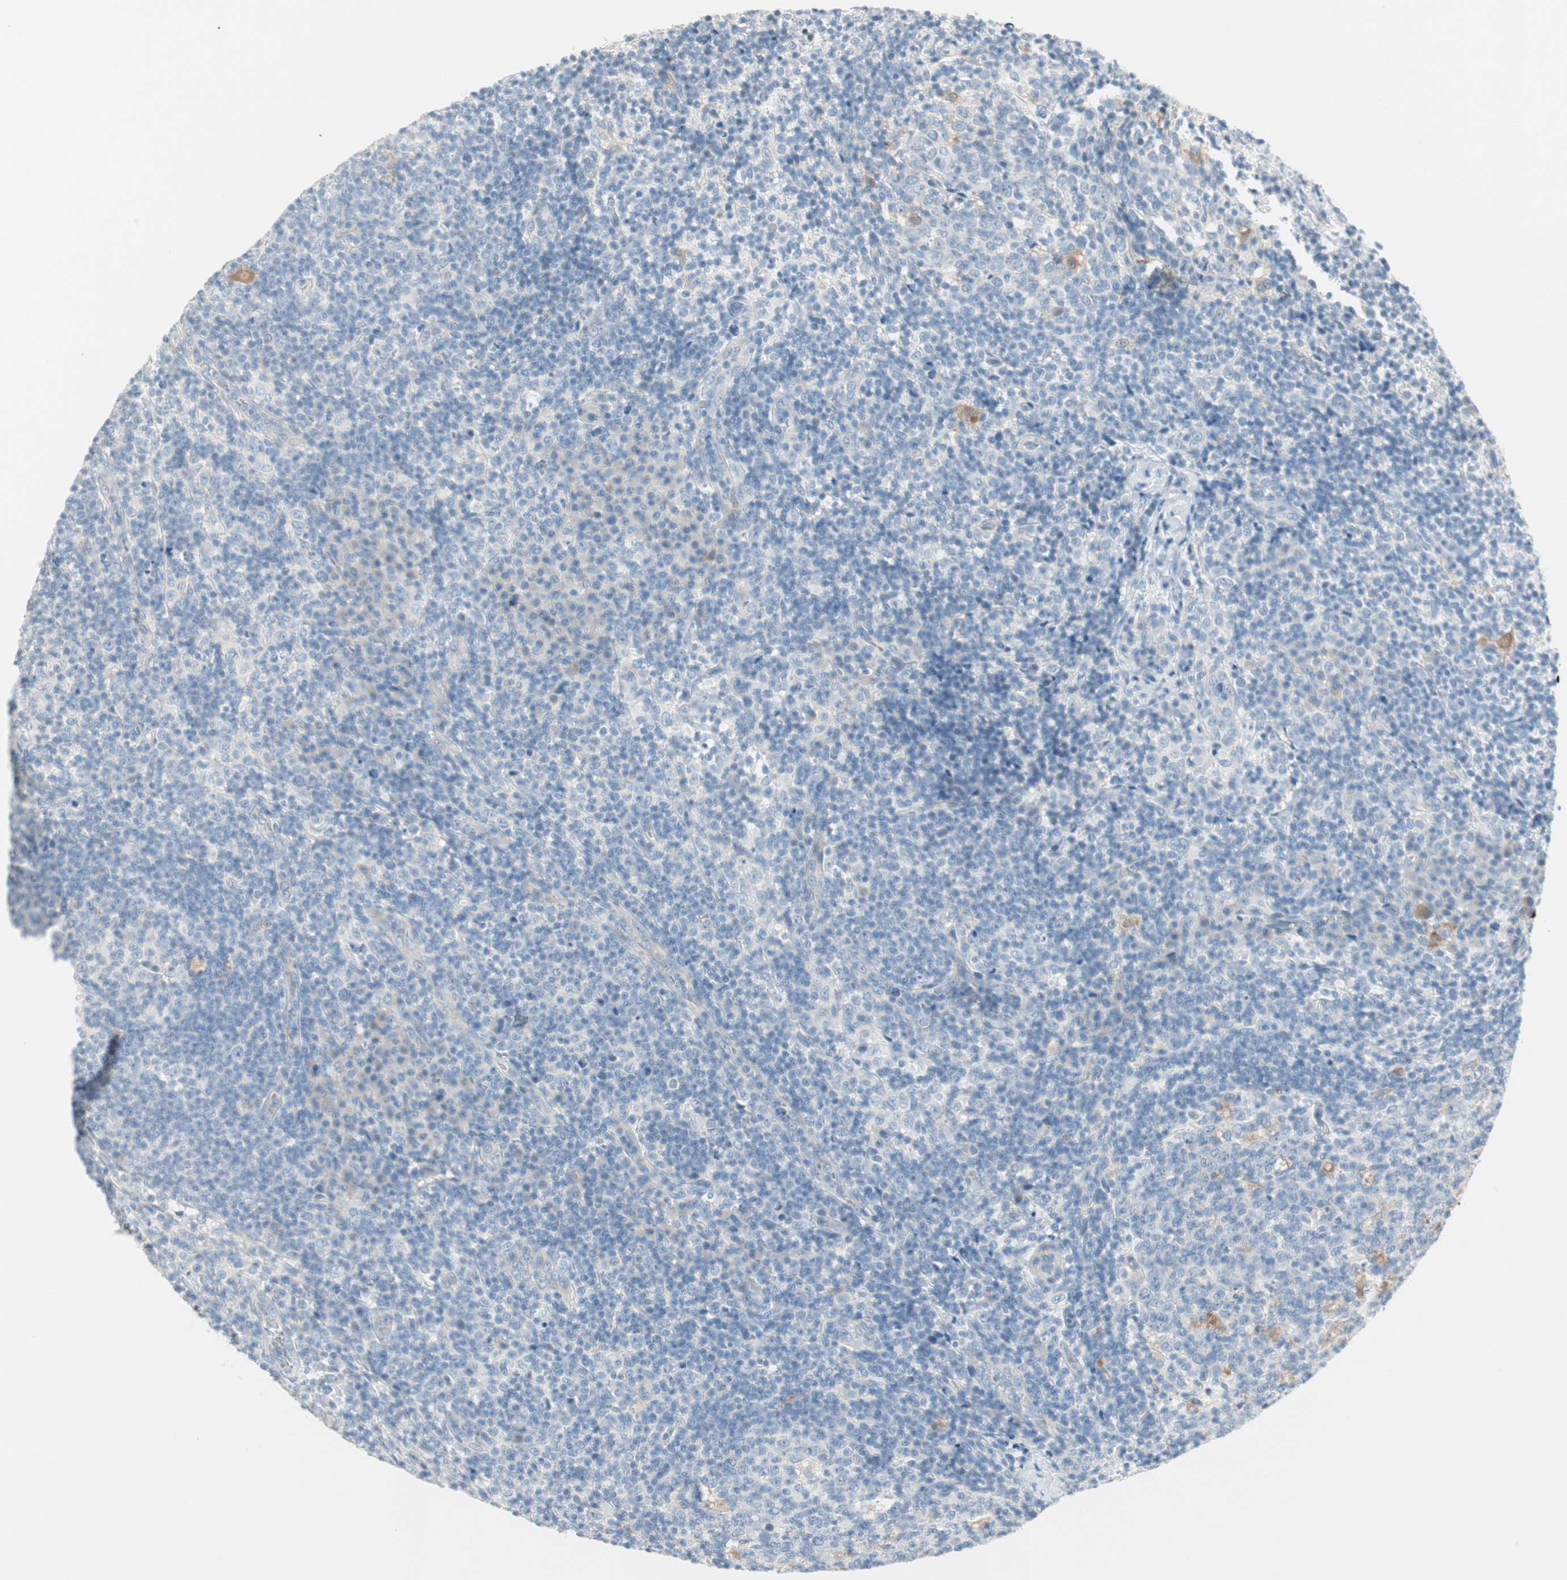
{"staining": {"intensity": "negative", "quantity": "none", "location": "none"}, "tissue": "lymph node", "cell_type": "Germinal center cells", "image_type": "normal", "snomed": [{"axis": "morphology", "description": "Normal tissue, NOS"}, {"axis": "morphology", "description": "Inflammation, NOS"}, {"axis": "topography", "description": "Lymph node"}], "caption": "A high-resolution photomicrograph shows immunohistochemistry staining of normal lymph node, which exhibits no significant staining in germinal center cells.", "gene": "SULT1C2", "patient": {"sex": "male", "age": 55}}